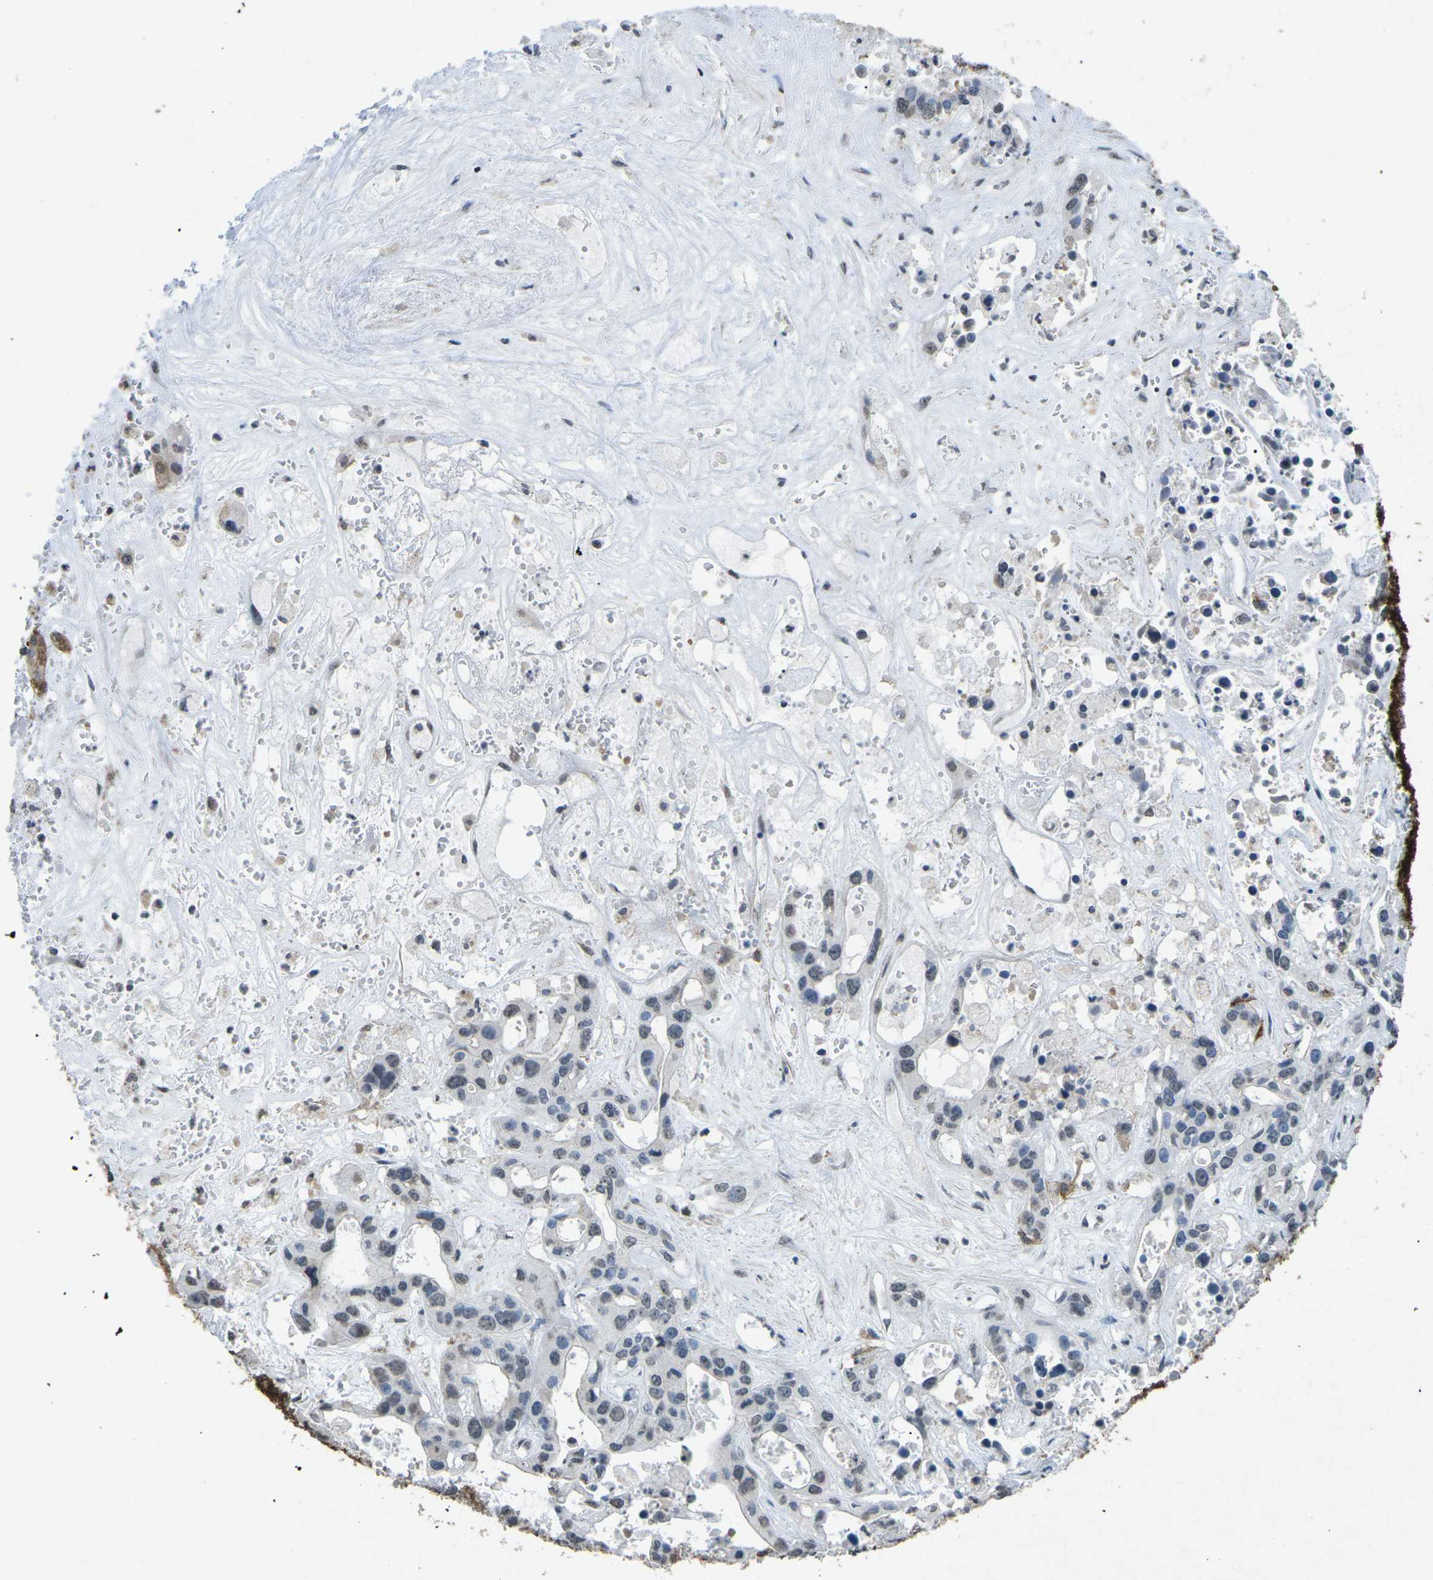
{"staining": {"intensity": "negative", "quantity": "none", "location": "none"}, "tissue": "liver cancer", "cell_type": "Tumor cells", "image_type": "cancer", "snomed": [{"axis": "morphology", "description": "Cholangiocarcinoma"}, {"axis": "topography", "description": "Liver"}], "caption": "This is an immunohistochemistry image of cholangiocarcinoma (liver). There is no expression in tumor cells.", "gene": "TFR2", "patient": {"sex": "female", "age": 65}}